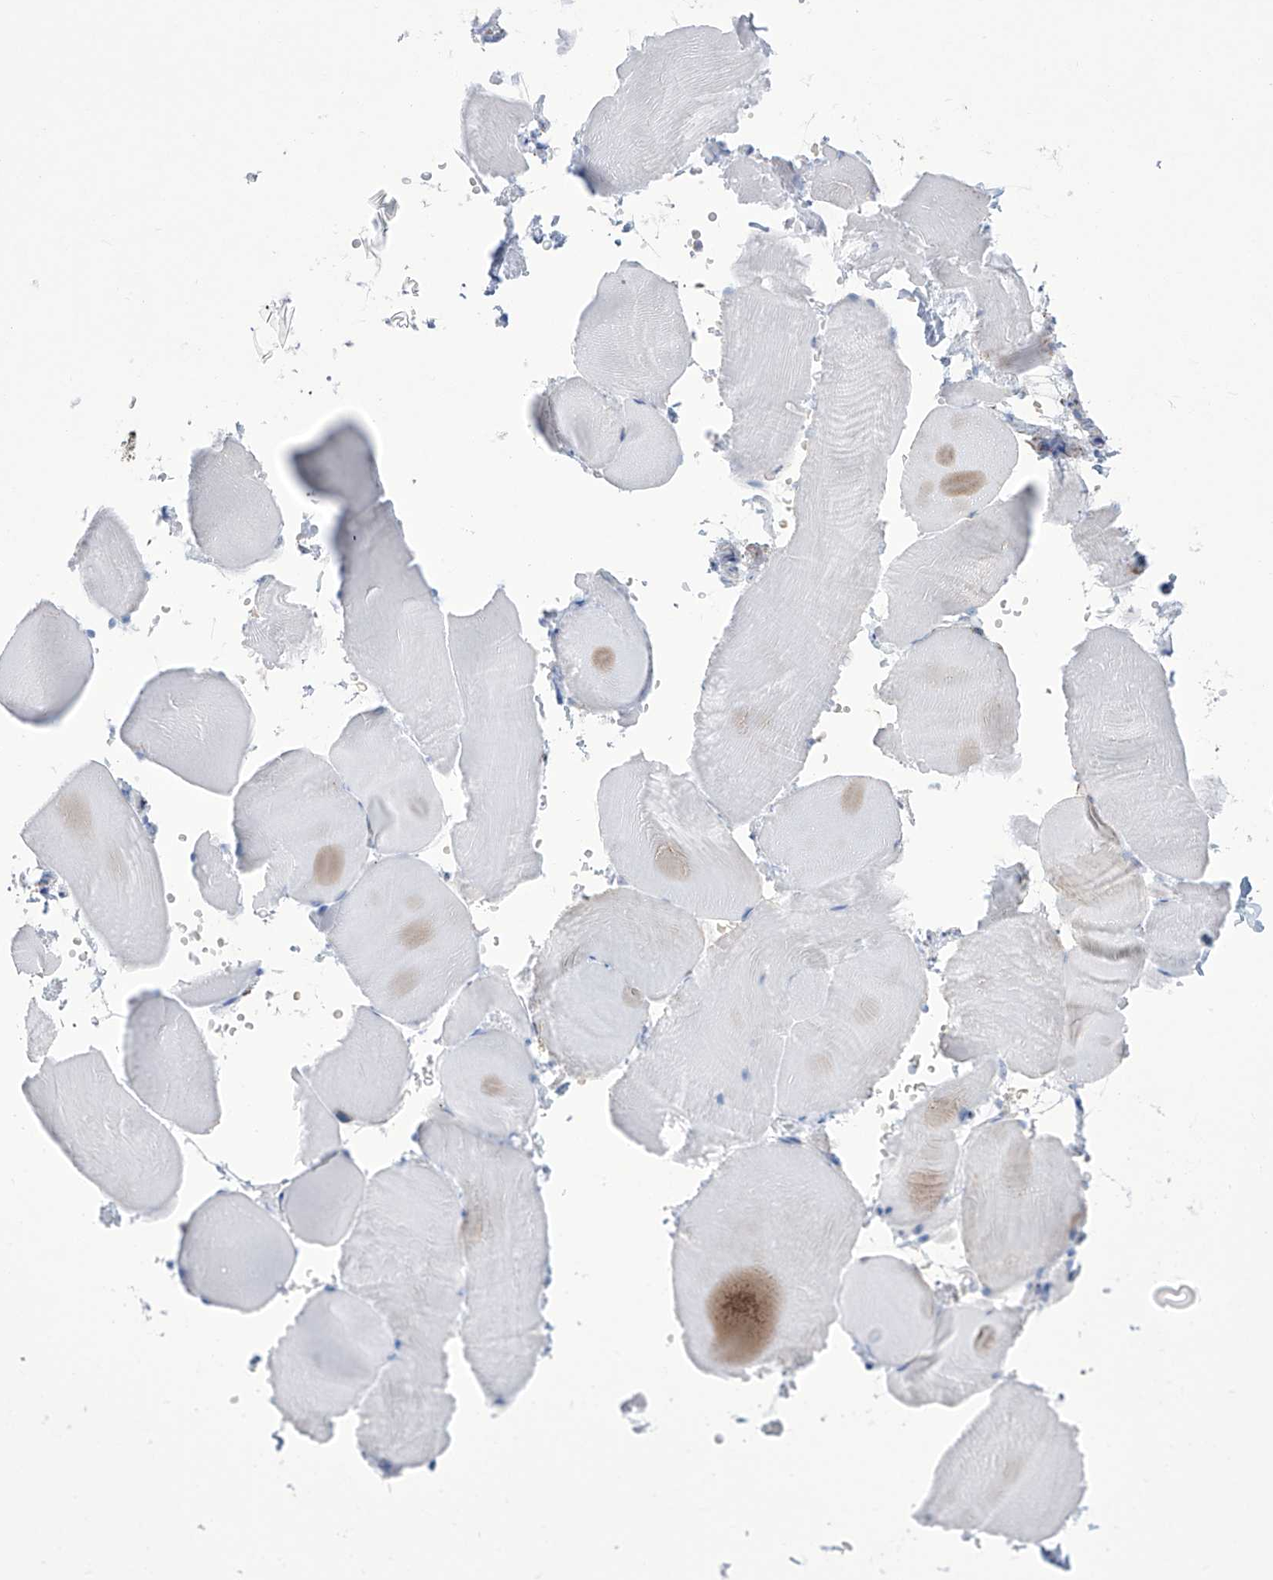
{"staining": {"intensity": "negative", "quantity": "none", "location": "none"}, "tissue": "skeletal muscle", "cell_type": "Myocytes", "image_type": "normal", "snomed": [{"axis": "morphology", "description": "Normal tissue, NOS"}, {"axis": "topography", "description": "Skeletal muscle"}, {"axis": "topography", "description": "Parathyroid gland"}], "caption": "An IHC histopathology image of unremarkable skeletal muscle is shown. There is no staining in myocytes of skeletal muscle.", "gene": "ALDH6A1", "patient": {"sex": "female", "age": 37}}